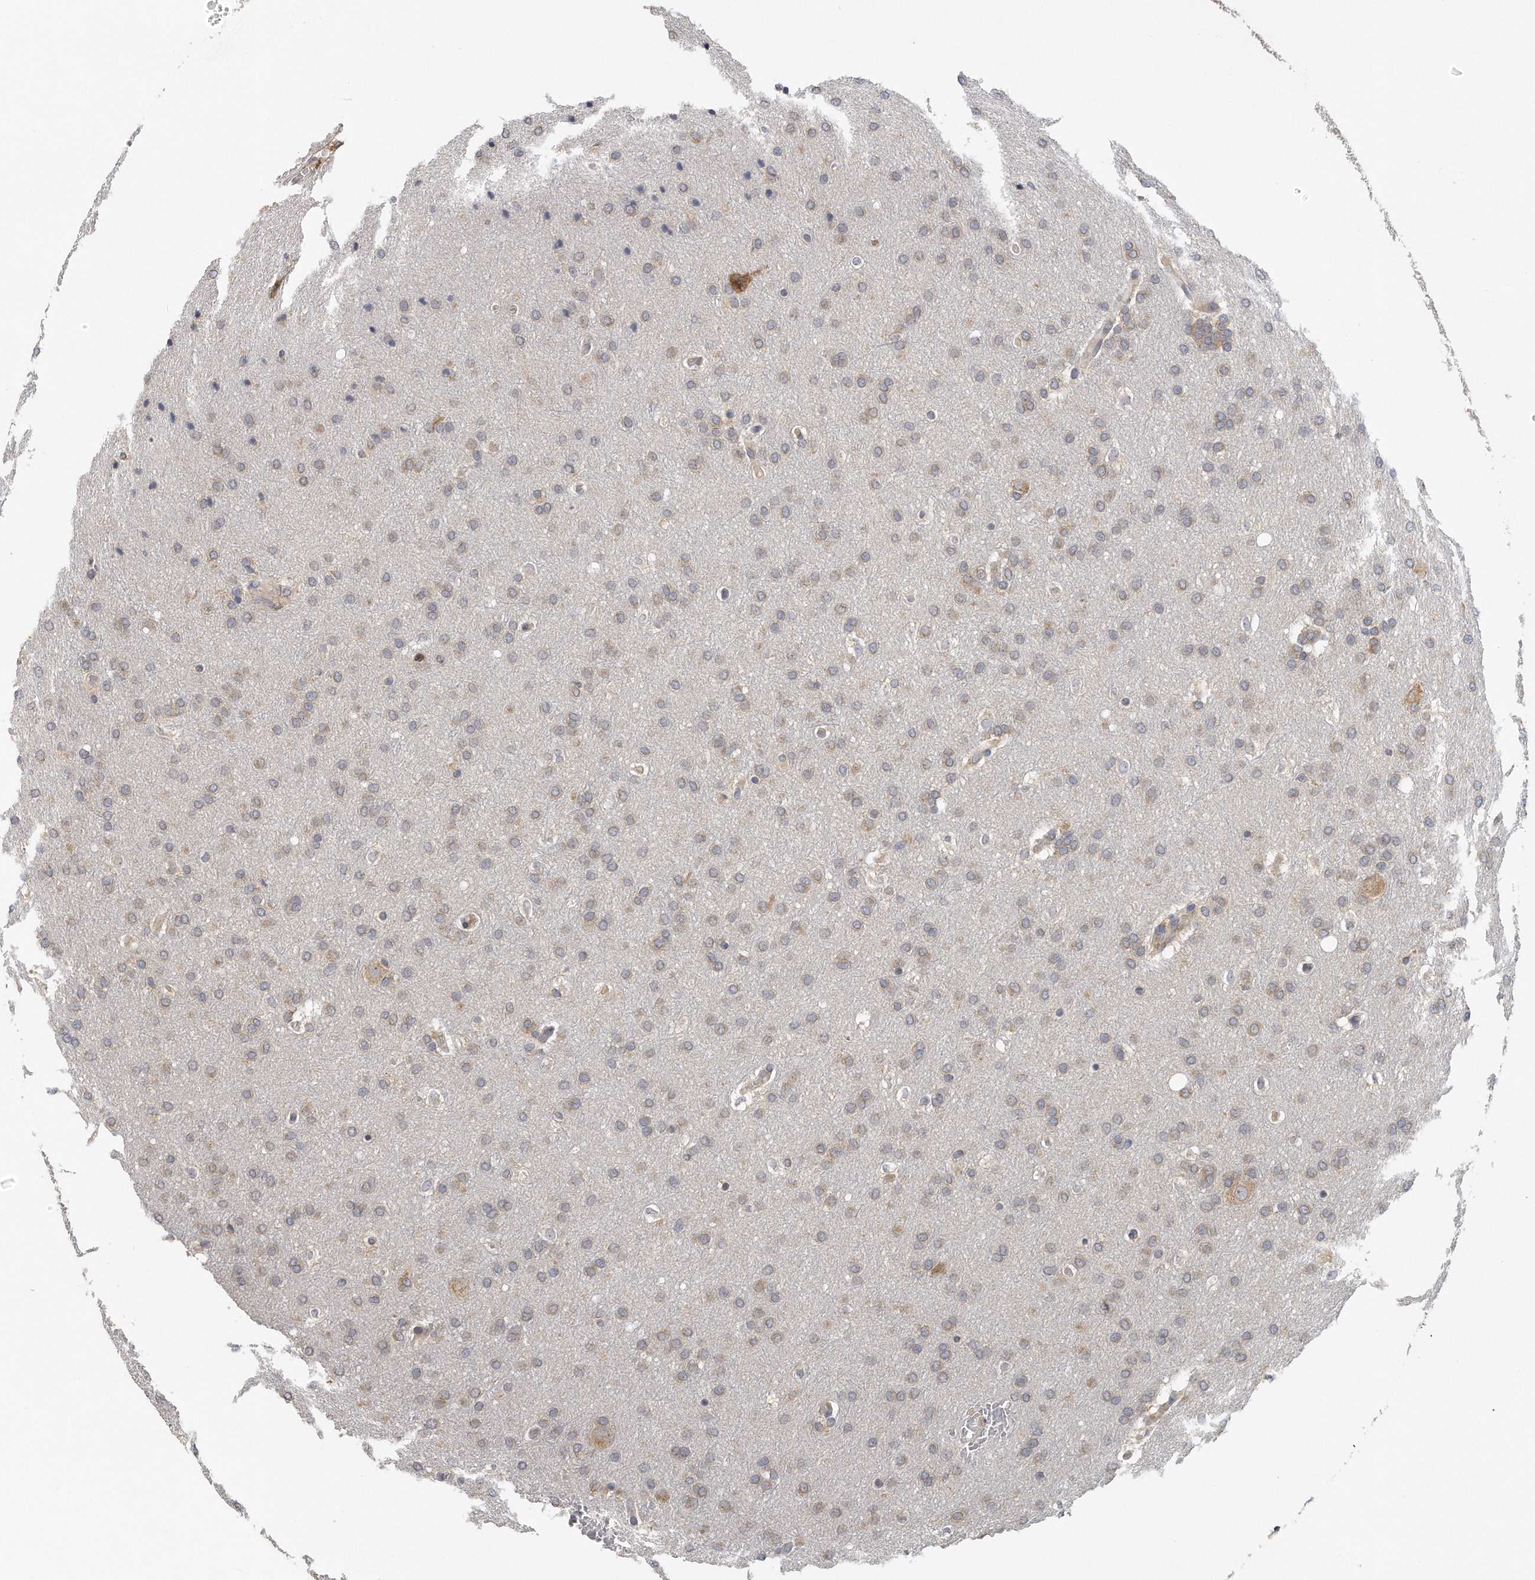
{"staining": {"intensity": "weak", "quantity": ">75%", "location": "cytoplasmic/membranous"}, "tissue": "glioma", "cell_type": "Tumor cells", "image_type": "cancer", "snomed": [{"axis": "morphology", "description": "Glioma, malignant, Low grade"}, {"axis": "topography", "description": "Brain"}], "caption": "Immunohistochemistry (IHC) staining of glioma, which reveals low levels of weak cytoplasmic/membranous positivity in approximately >75% of tumor cells indicating weak cytoplasmic/membranous protein expression. The staining was performed using DAB (3,3'-diaminobenzidine) (brown) for protein detection and nuclei were counterstained in hematoxylin (blue).", "gene": "EIF3I", "patient": {"sex": "female", "age": 37}}